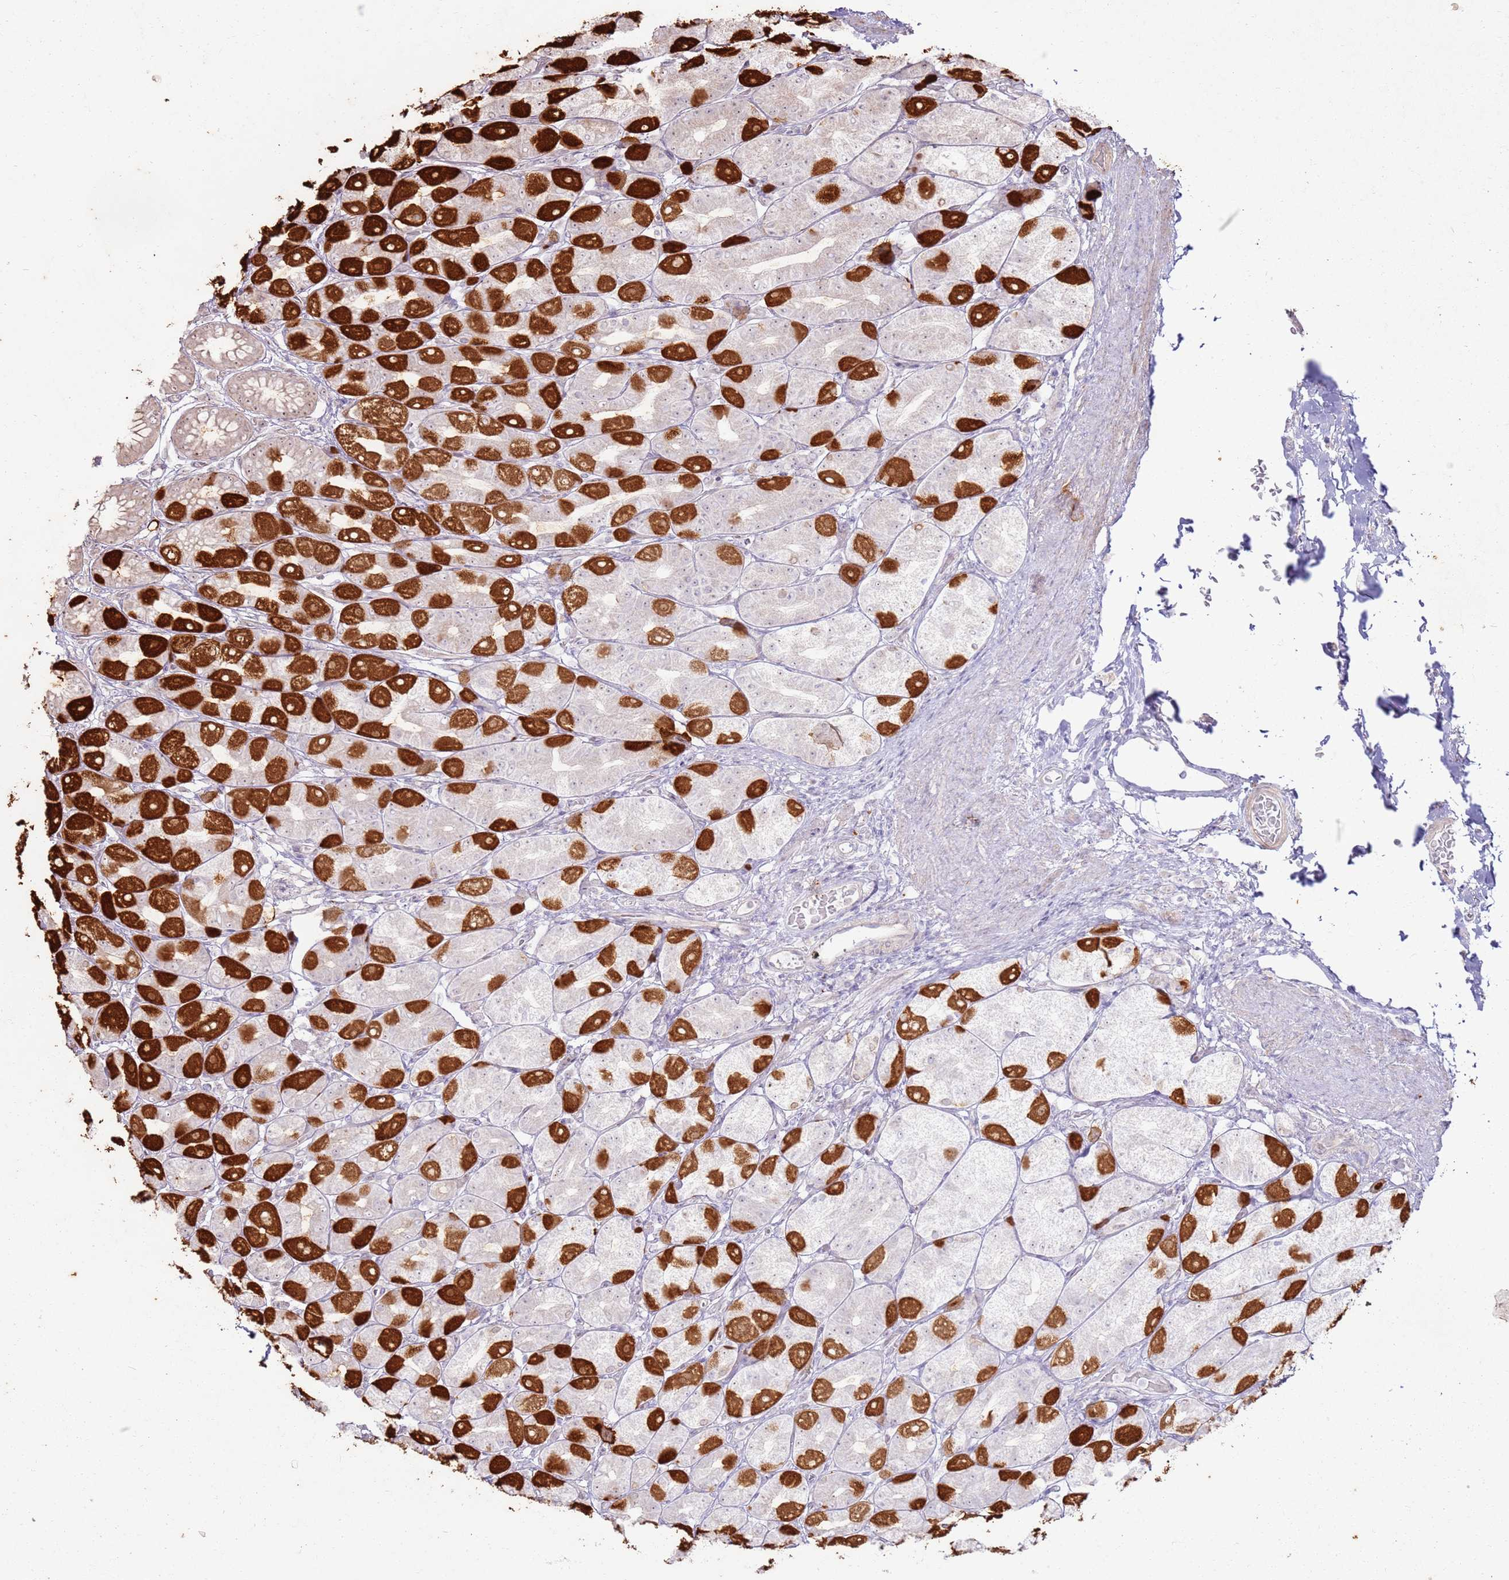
{"staining": {"intensity": "strong", "quantity": "25%-75%", "location": "cytoplasmic/membranous"}, "tissue": "stomach", "cell_type": "Glandular cells", "image_type": "normal", "snomed": [{"axis": "morphology", "description": "Normal tissue, NOS"}, {"axis": "topography", "description": "Stomach, upper"}], "caption": "High-magnification brightfield microscopy of benign stomach stained with DAB (brown) and counterstained with hematoxylin (blue). glandular cells exhibit strong cytoplasmic/membranous expression is appreciated in about25%-75% of cells.", "gene": "CNPY1", "patient": {"sex": "male", "age": 68}}